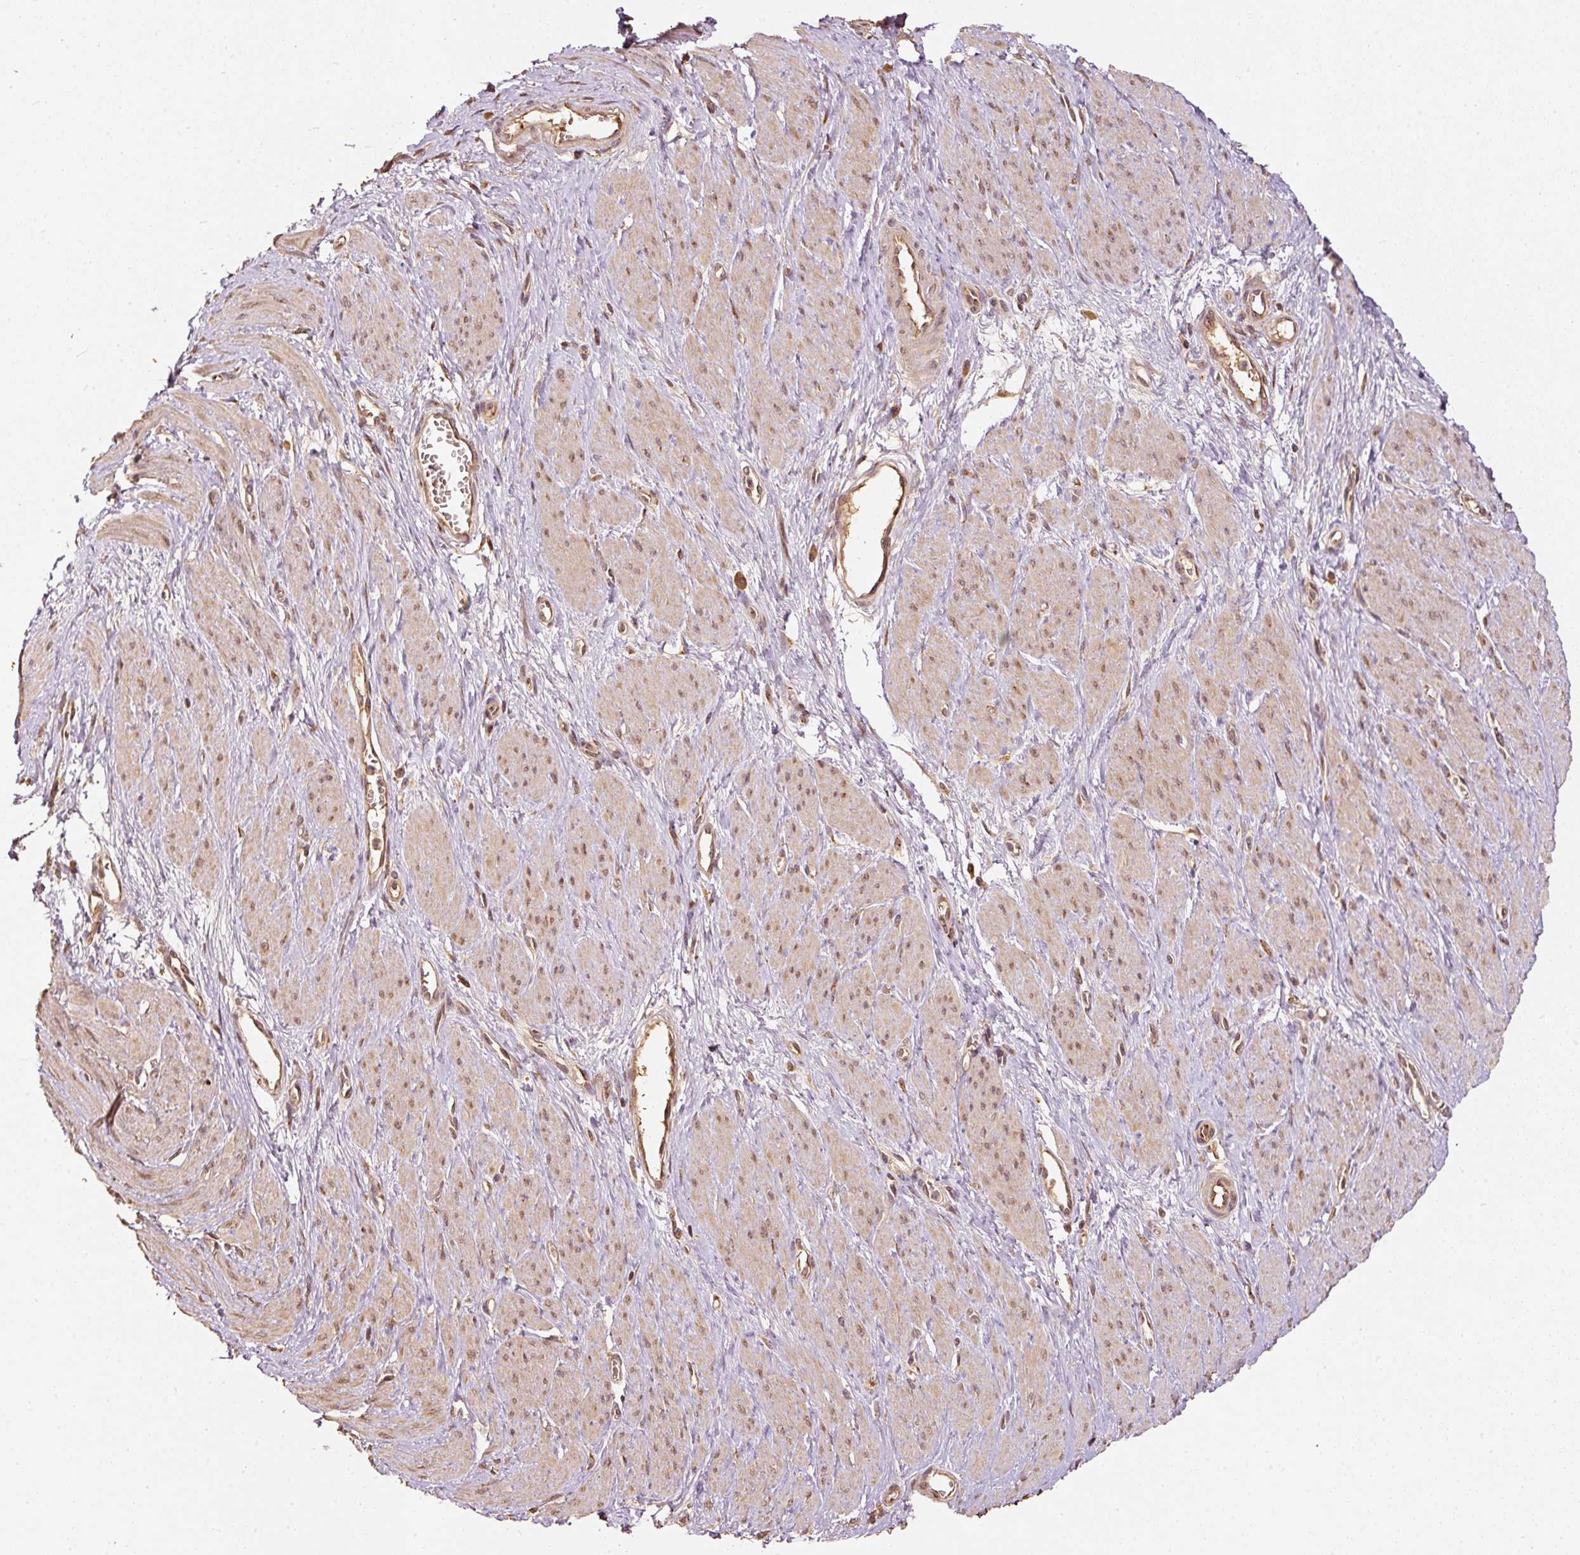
{"staining": {"intensity": "moderate", "quantity": ">75%", "location": "cytoplasmic/membranous"}, "tissue": "smooth muscle", "cell_type": "Smooth muscle cells", "image_type": "normal", "snomed": [{"axis": "morphology", "description": "Normal tissue, NOS"}, {"axis": "topography", "description": "Smooth muscle"}, {"axis": "topography", "description": "Uterus"}], "caption": "The micrograph exhibits staining of unremarkable smooth muscle, revealing moderate cytoplasmic/membranous protein positivity (brown color) within smooth muscle cells.", "gene": "FUT8", "patient": {"sex": "female", "age": 39}}